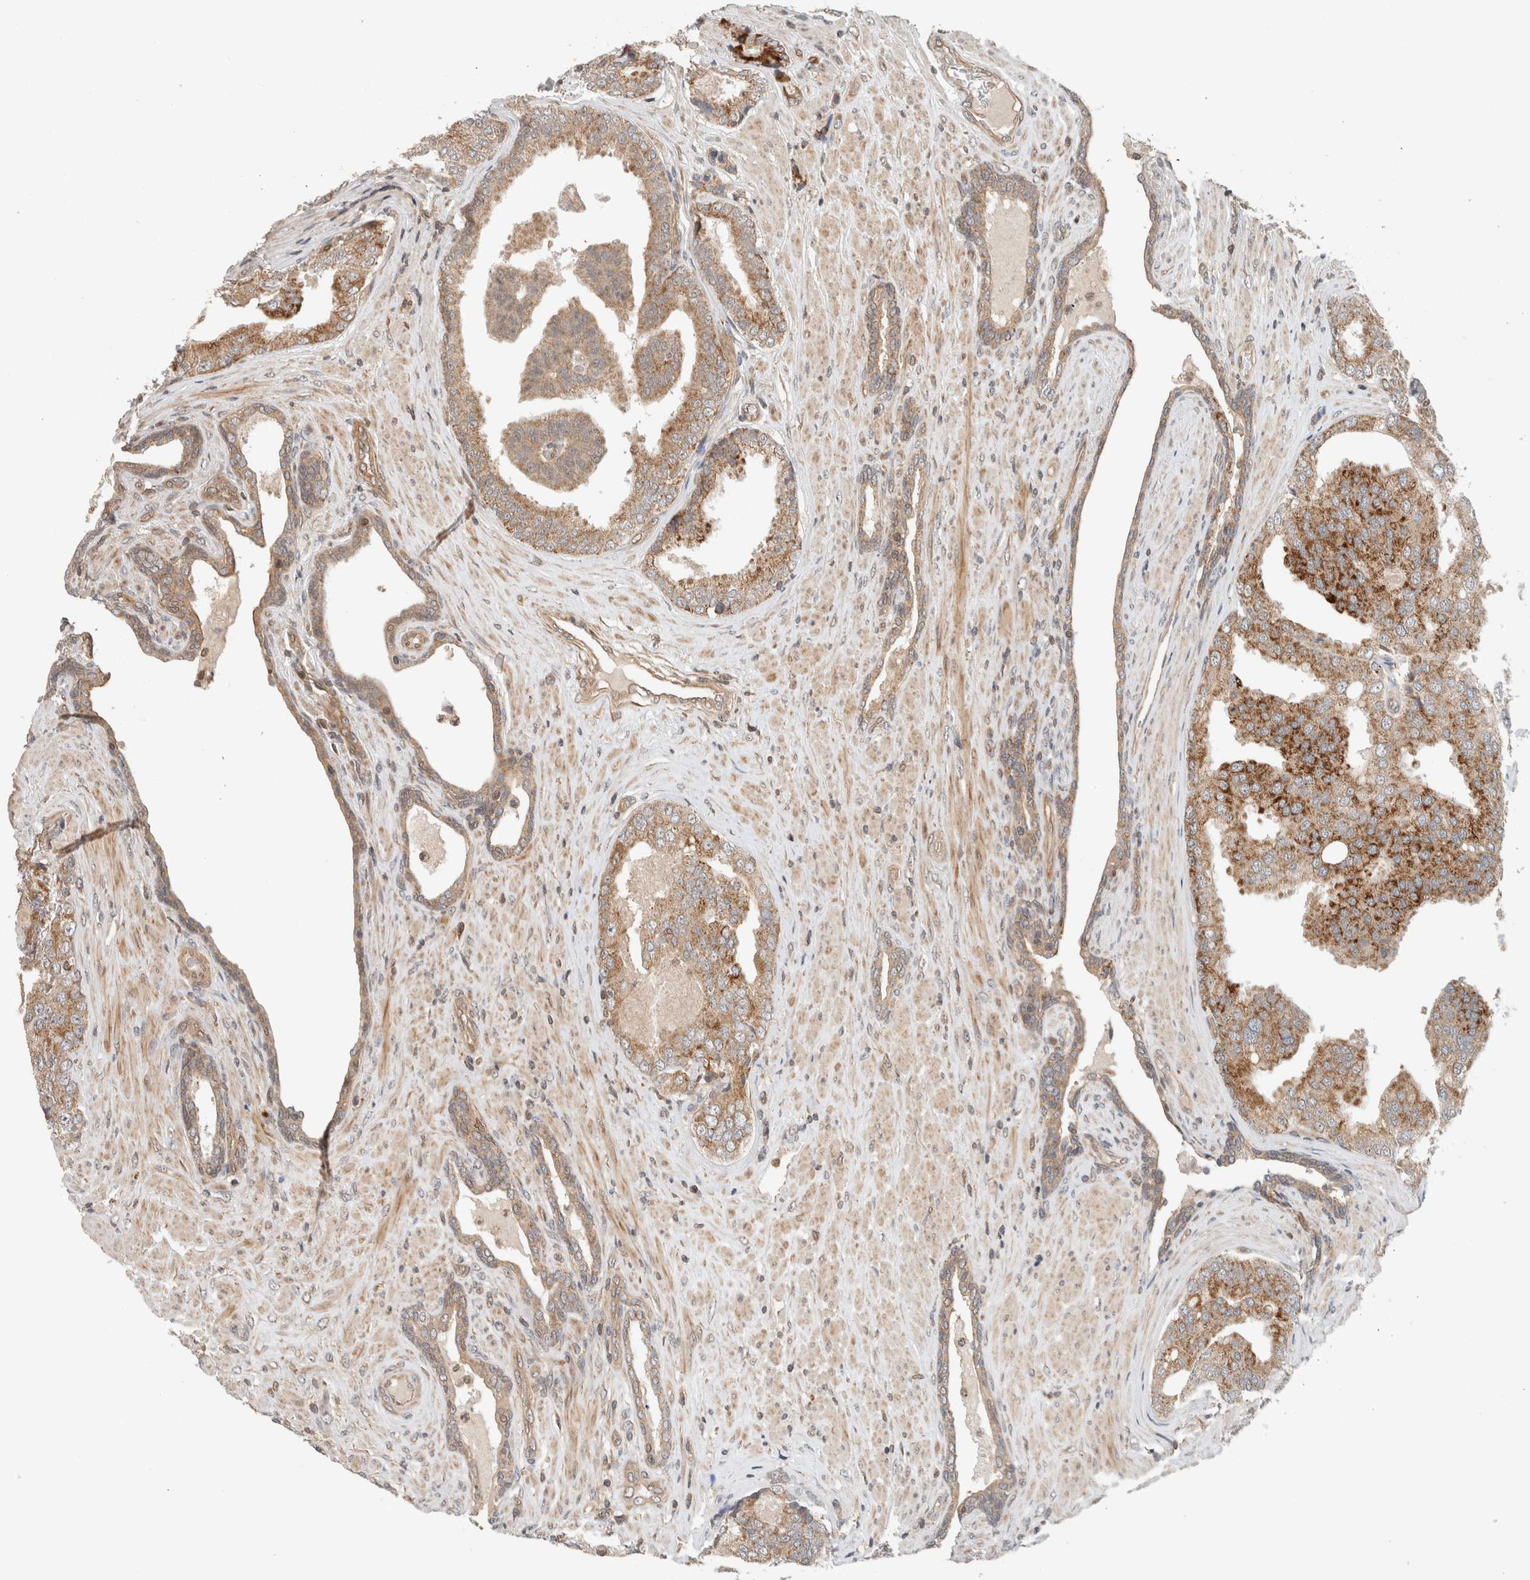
{"staining": {"intensity": "moderate", "quantity": ">75%", "location": "cytoplasmic/membranous"}, "tissue": "prostate cancer", "cell_type": "Tumor cells", "image_type": "cancer", "snomed": [{"axis": "morphology", "description": "Adenocarcinoma, High grade"}, {"axis": "topography", "description": "Prostate"}], "caption": "Immunohistochemical staining of prostate cancer (high-grade adenocarcinoma) demonstrates medium levels of moderate cytoplasmic/membranous staining in approximately >75% of tumor cells.", "gene": "CAAP1", "patient": {"sex": "male", "age": 50}}